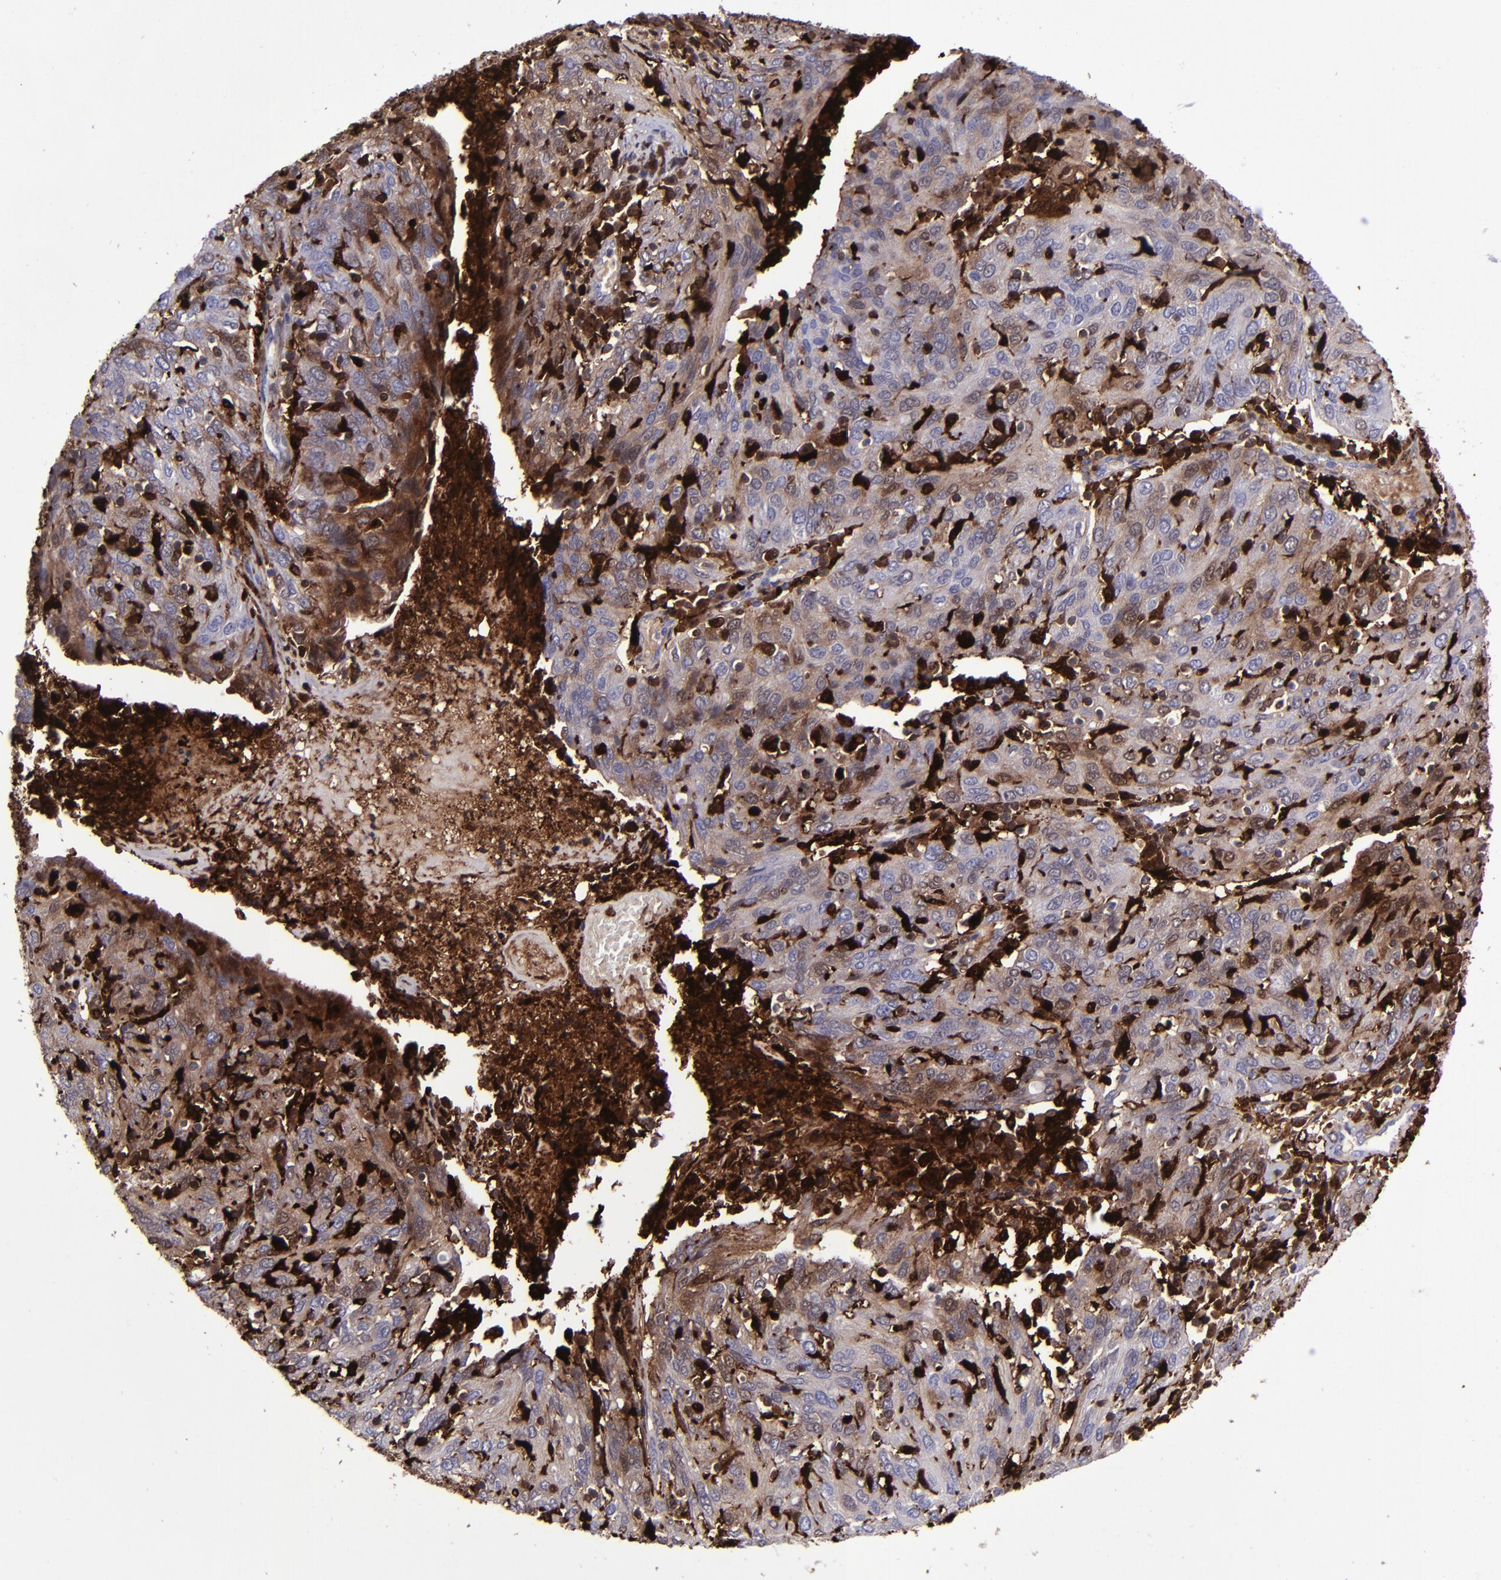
{"staining": {"intensity": "moderate", "quantity": "25%-75%", "location": "cytoplasmic/membranous,nuclear"}, "tissue": "ovarian cancer", "cell_type": "Tumor cells", "image_type": "cancer", "snomed": [{"axis": "morphology", "description": "Carcinoma, endometroid"}, {"axis": "topography", "description": "Ovary"}], "caption": "Moderate cytoplasmic/membranous and nuclear staining for a protein is identified in approximately 25%-75% of tumor cells of ovarian cancer (endometroid carcinoma) using immunohistochemistry.", "gene": "TYMP", "patient": {"sex": "female", "age": 50}}